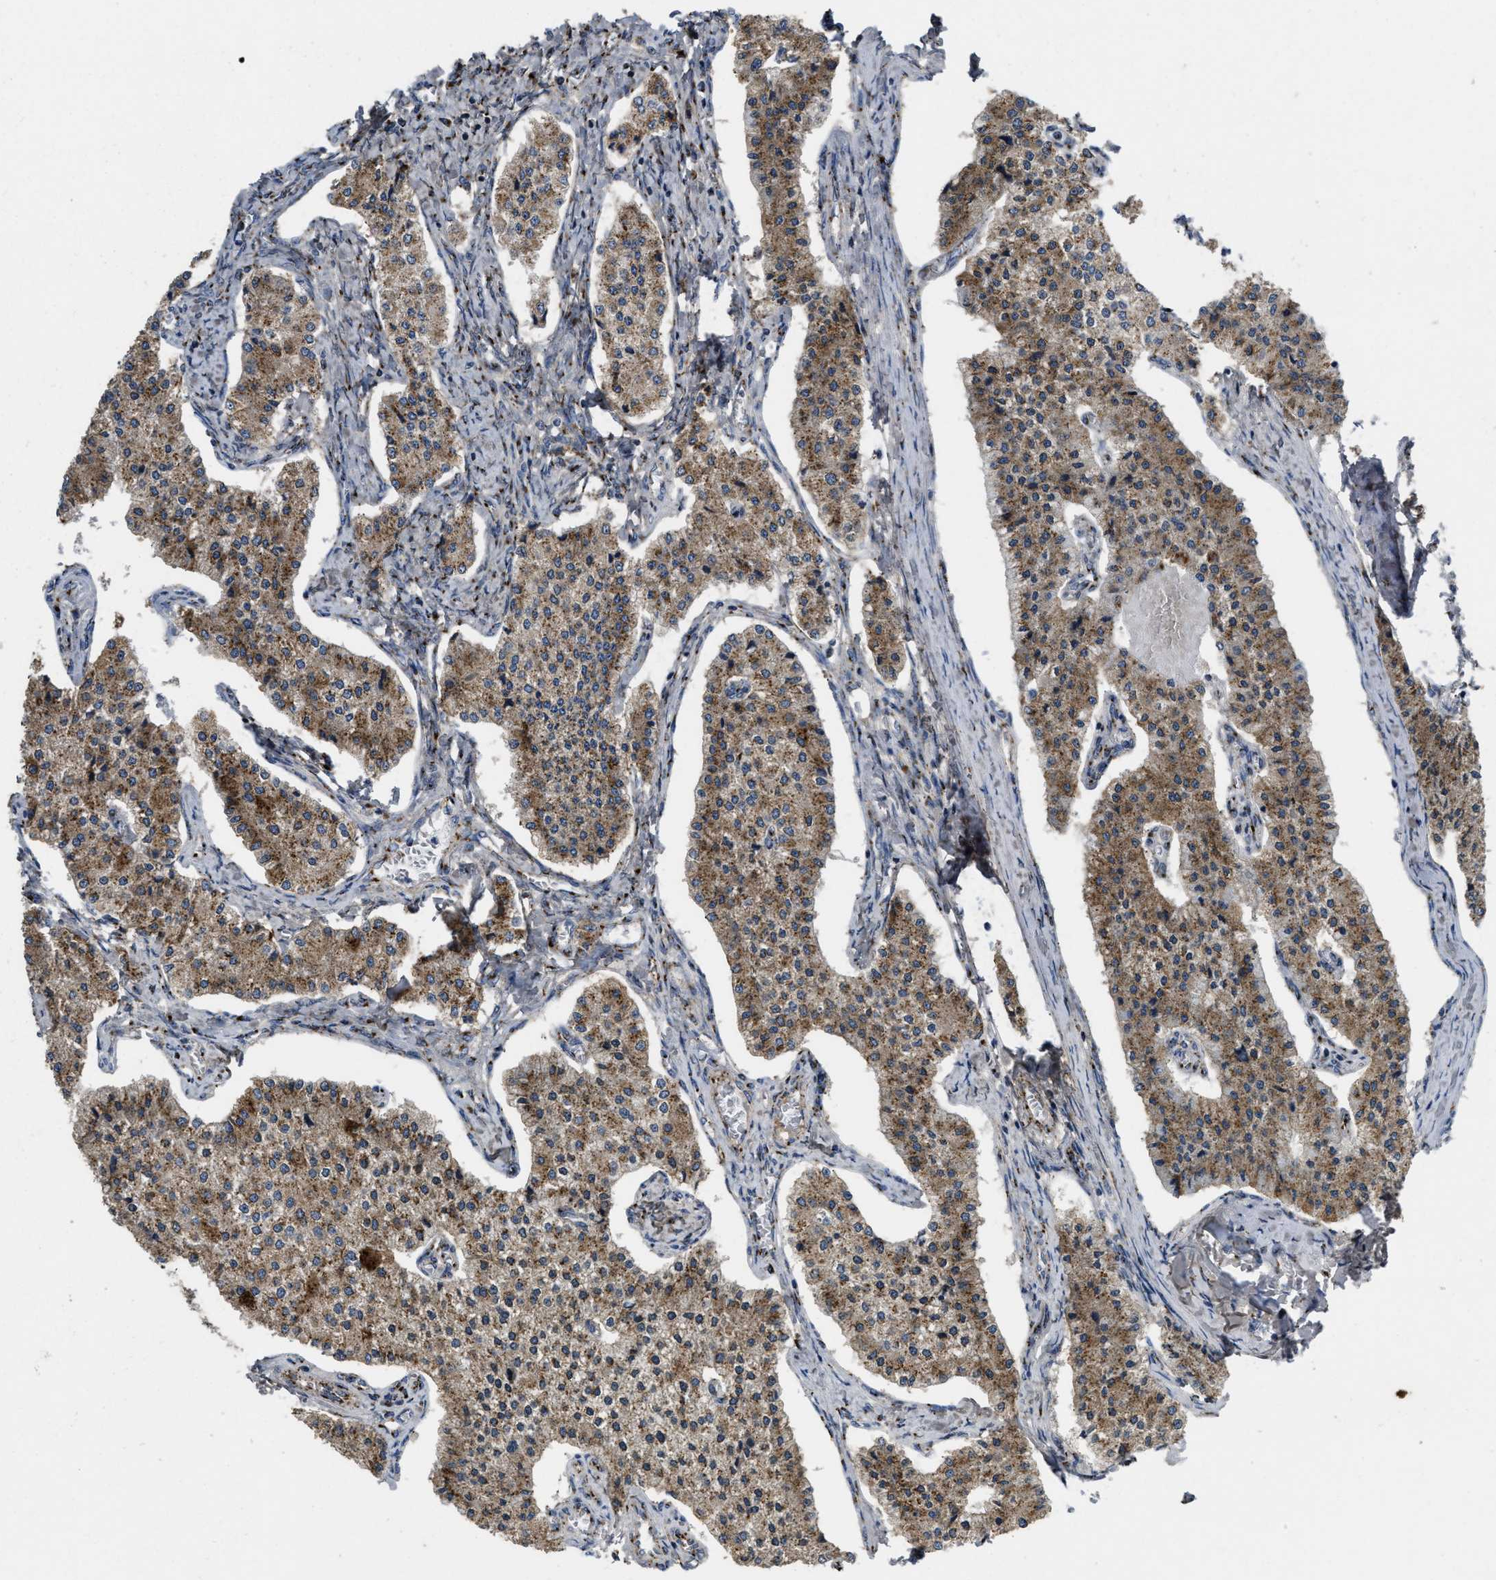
{"staining": {"intensity": "moderate", "quantity": "25%-75%", "location": "cytoplasmic/membranous"}, "tissue": "carcinoid", "cell_type": "Tumor cells", "image_type": "cancer", "snomed": [{"axis": "morphology", "description": "Carcinoid, malignant, NOS"}, {"axis": "topography", "description": "Colon"}], "caption": "Brown immunohistochemical staining in malignant carcinoid reveals moderate cytoplasmic/membranous staining in approximately 25%-75% of tumor cells. The protein of interest is stained brown, and the nuclei are stained in blue (DAB IHC with brightfield microscopy, high magnification).", "gene": "ZNF70", "patient": {"sex": "female", "age": 52}}